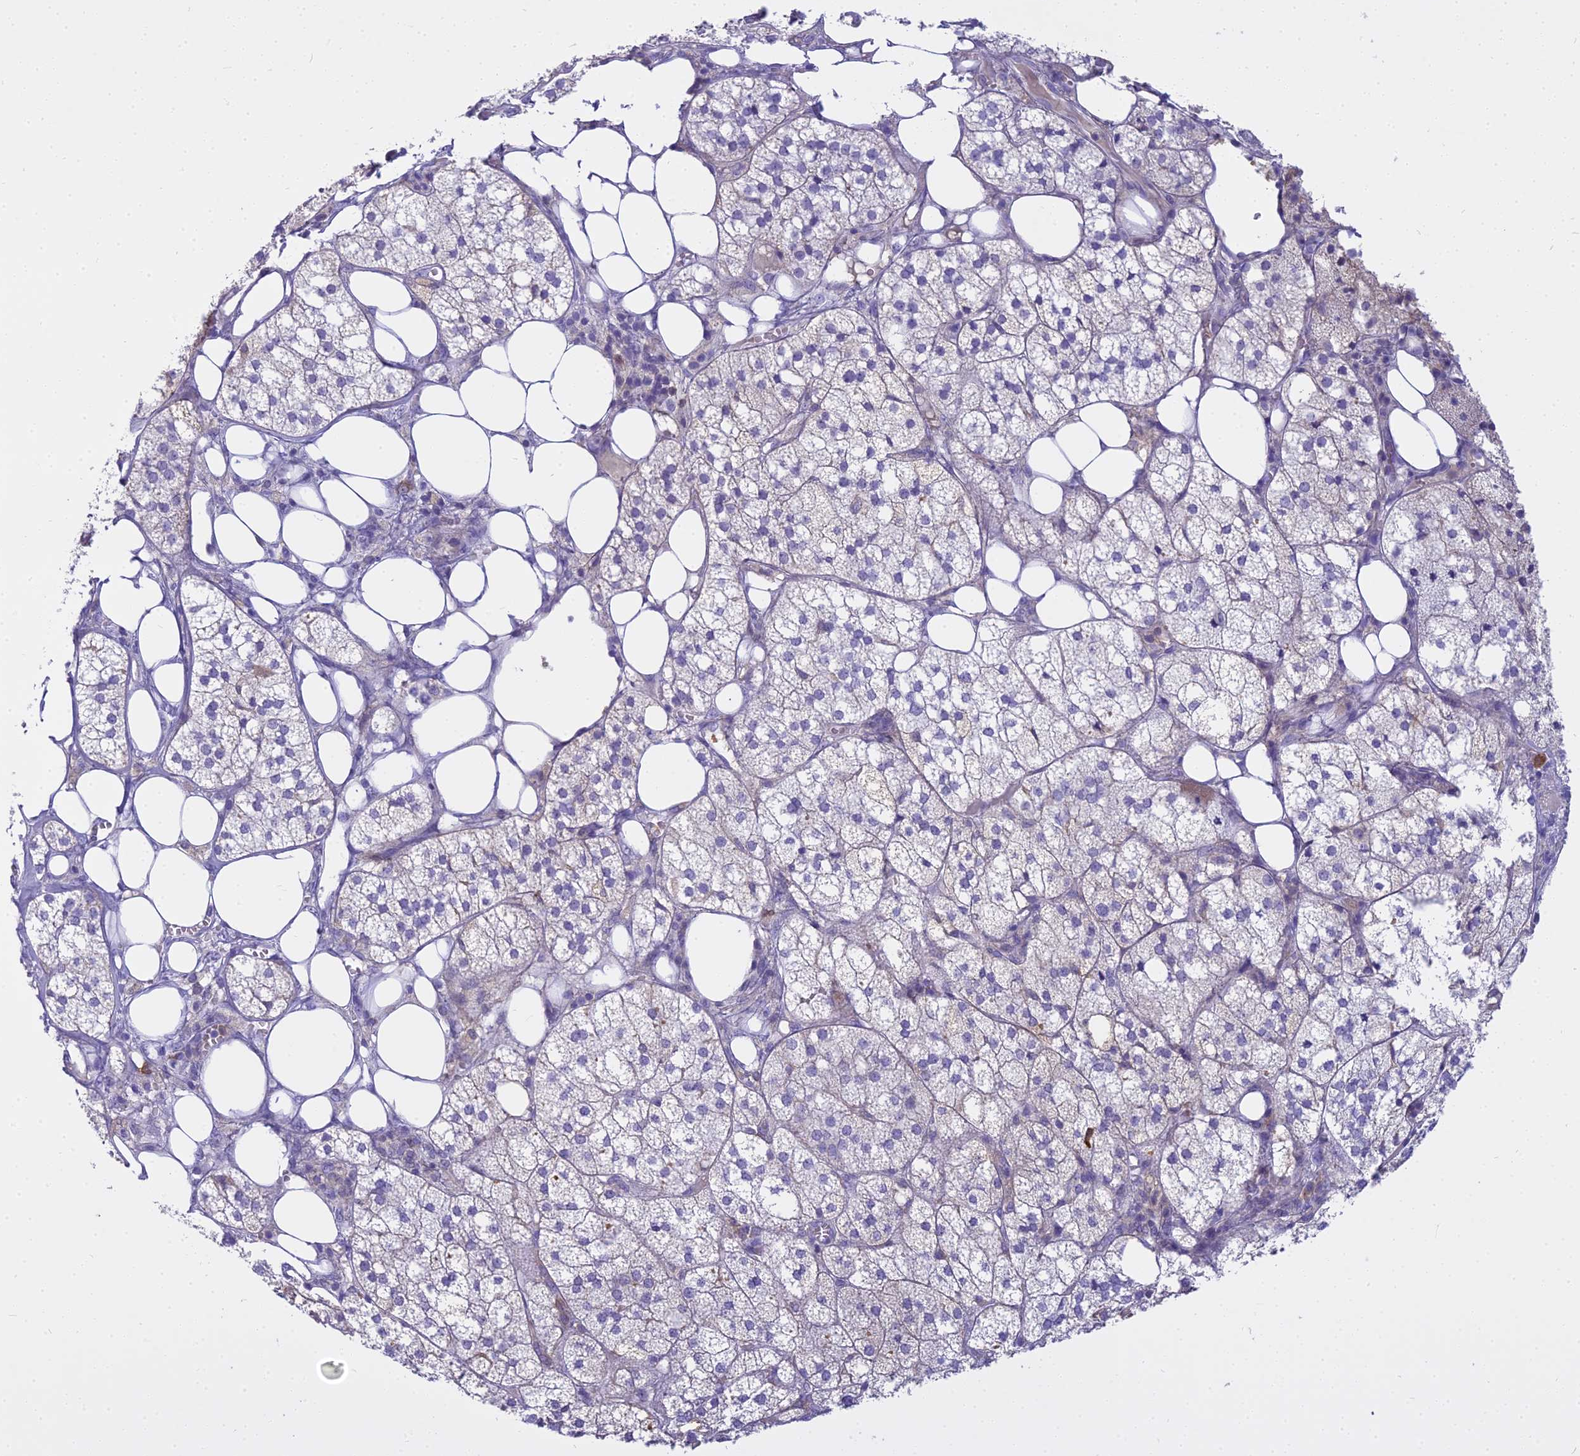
{"staining": {"intensity": "moderate", "quantity": "<25%", "location": "cytoplasmic/membranous"}, "tissue": "adrenal gland", "cell_type": "Glandular cells", "image_type": "normal", "snomed": [{"axis": "morphology", "description": "Normal tissue, NOS"}, {"axis": "topography", "description": "Adrenal gland"}], "caption": "Protein analysis of normal adrenal gland displays moderate cytoplasmic/membranous staining in approximately <25% of glandular cells.", "gene": "BLNK", "patient": {"sex": "female", "age": 61}}